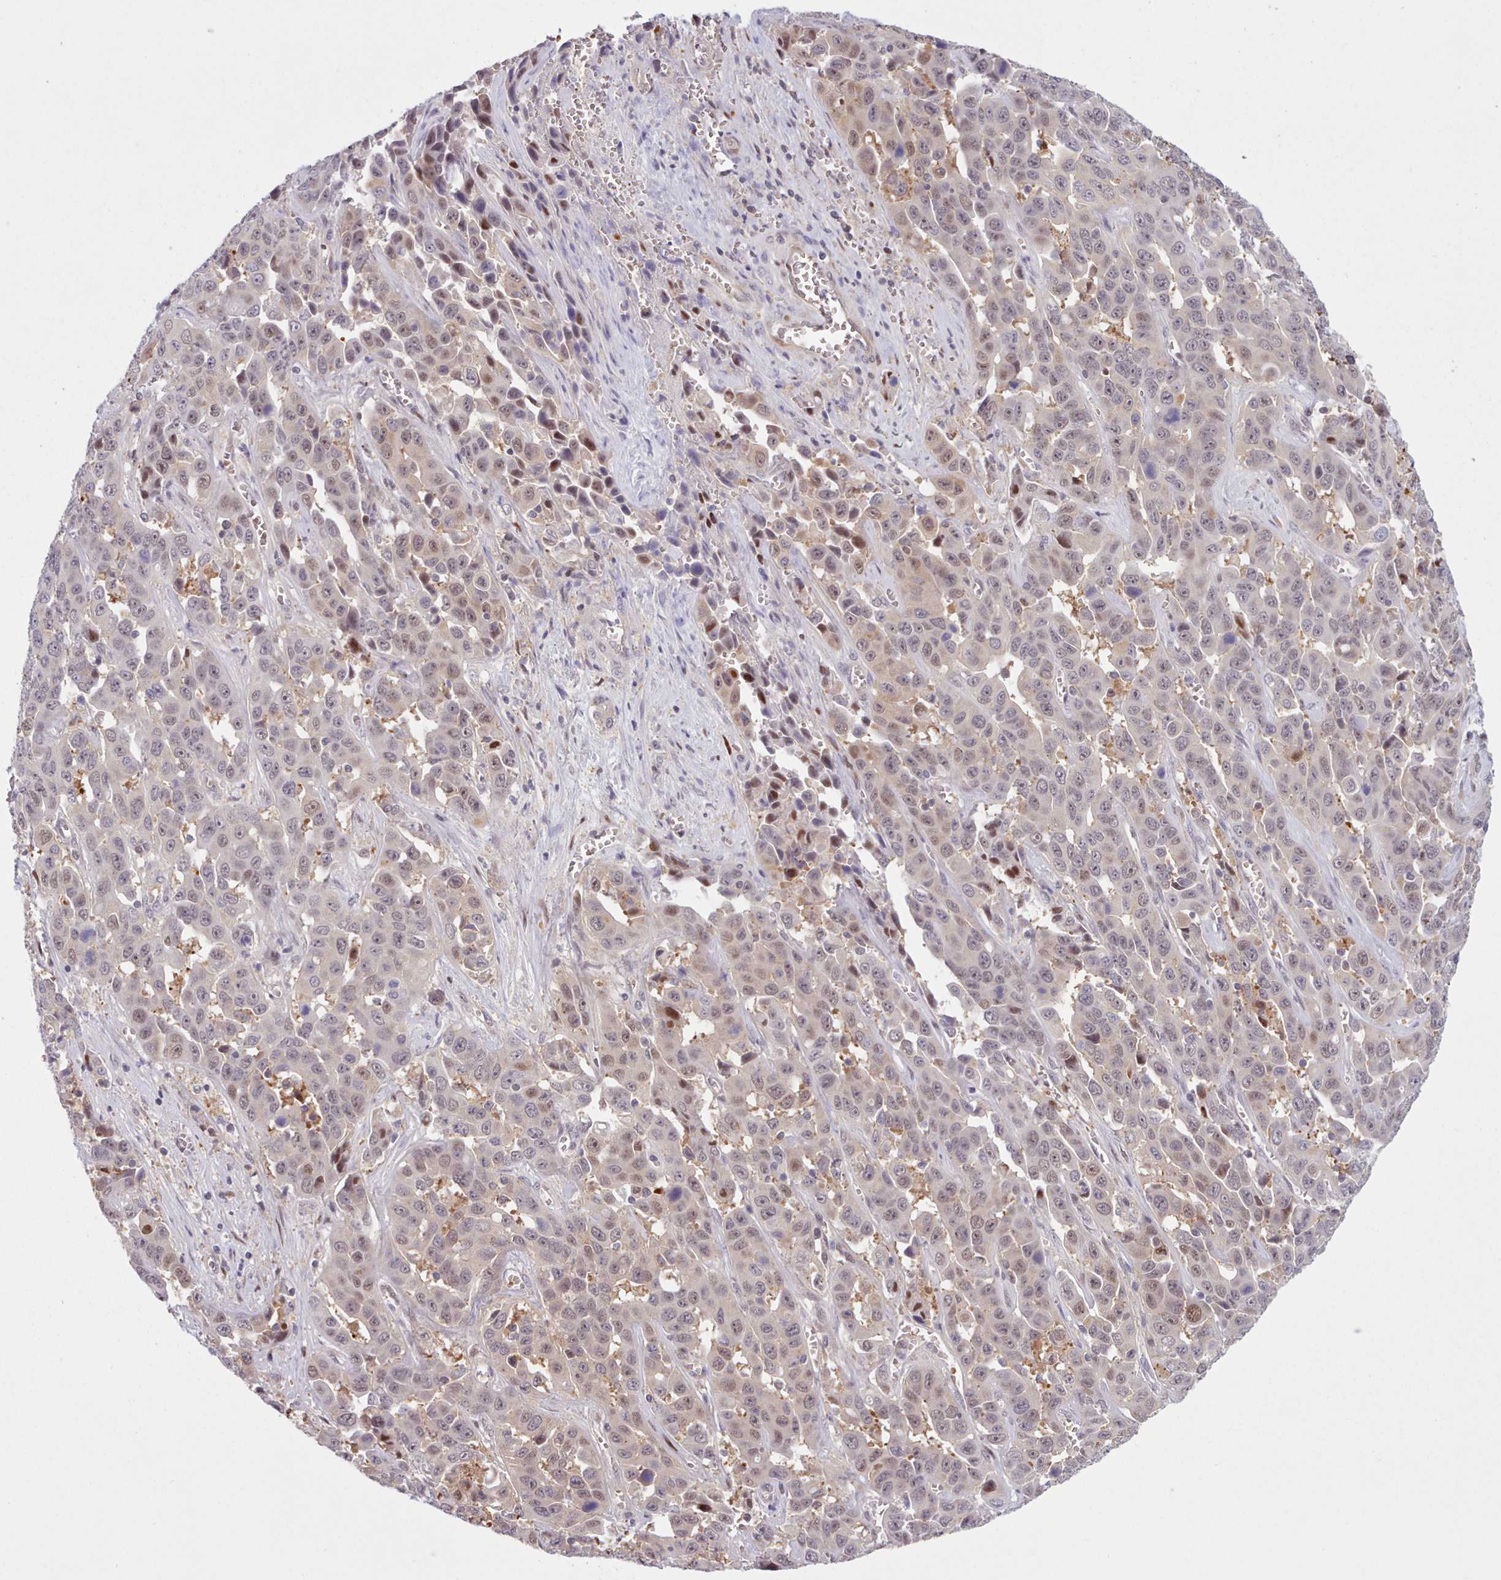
{"staining": {"intensity": "moderate", "quantity": "<25%", "location": "nuclear"}, "tissue": "liver cancer", "cell_type": "Tumor cells", "image_type": "cancer", "snomed": [{"axis": "morphology", "description": "Cholangiocarcinoma"}, {"axis": "topography", "description": "Liver"}], "caption": "Immunohistochemical staining of liver cholangiocarcinoma reveals low levels of moderate nuclear positivity in about <25% of tumor cells. Nuclei are stained in blue.", "gene": "KBTBD7", "patient": {"sex": "female", "age": 52}}